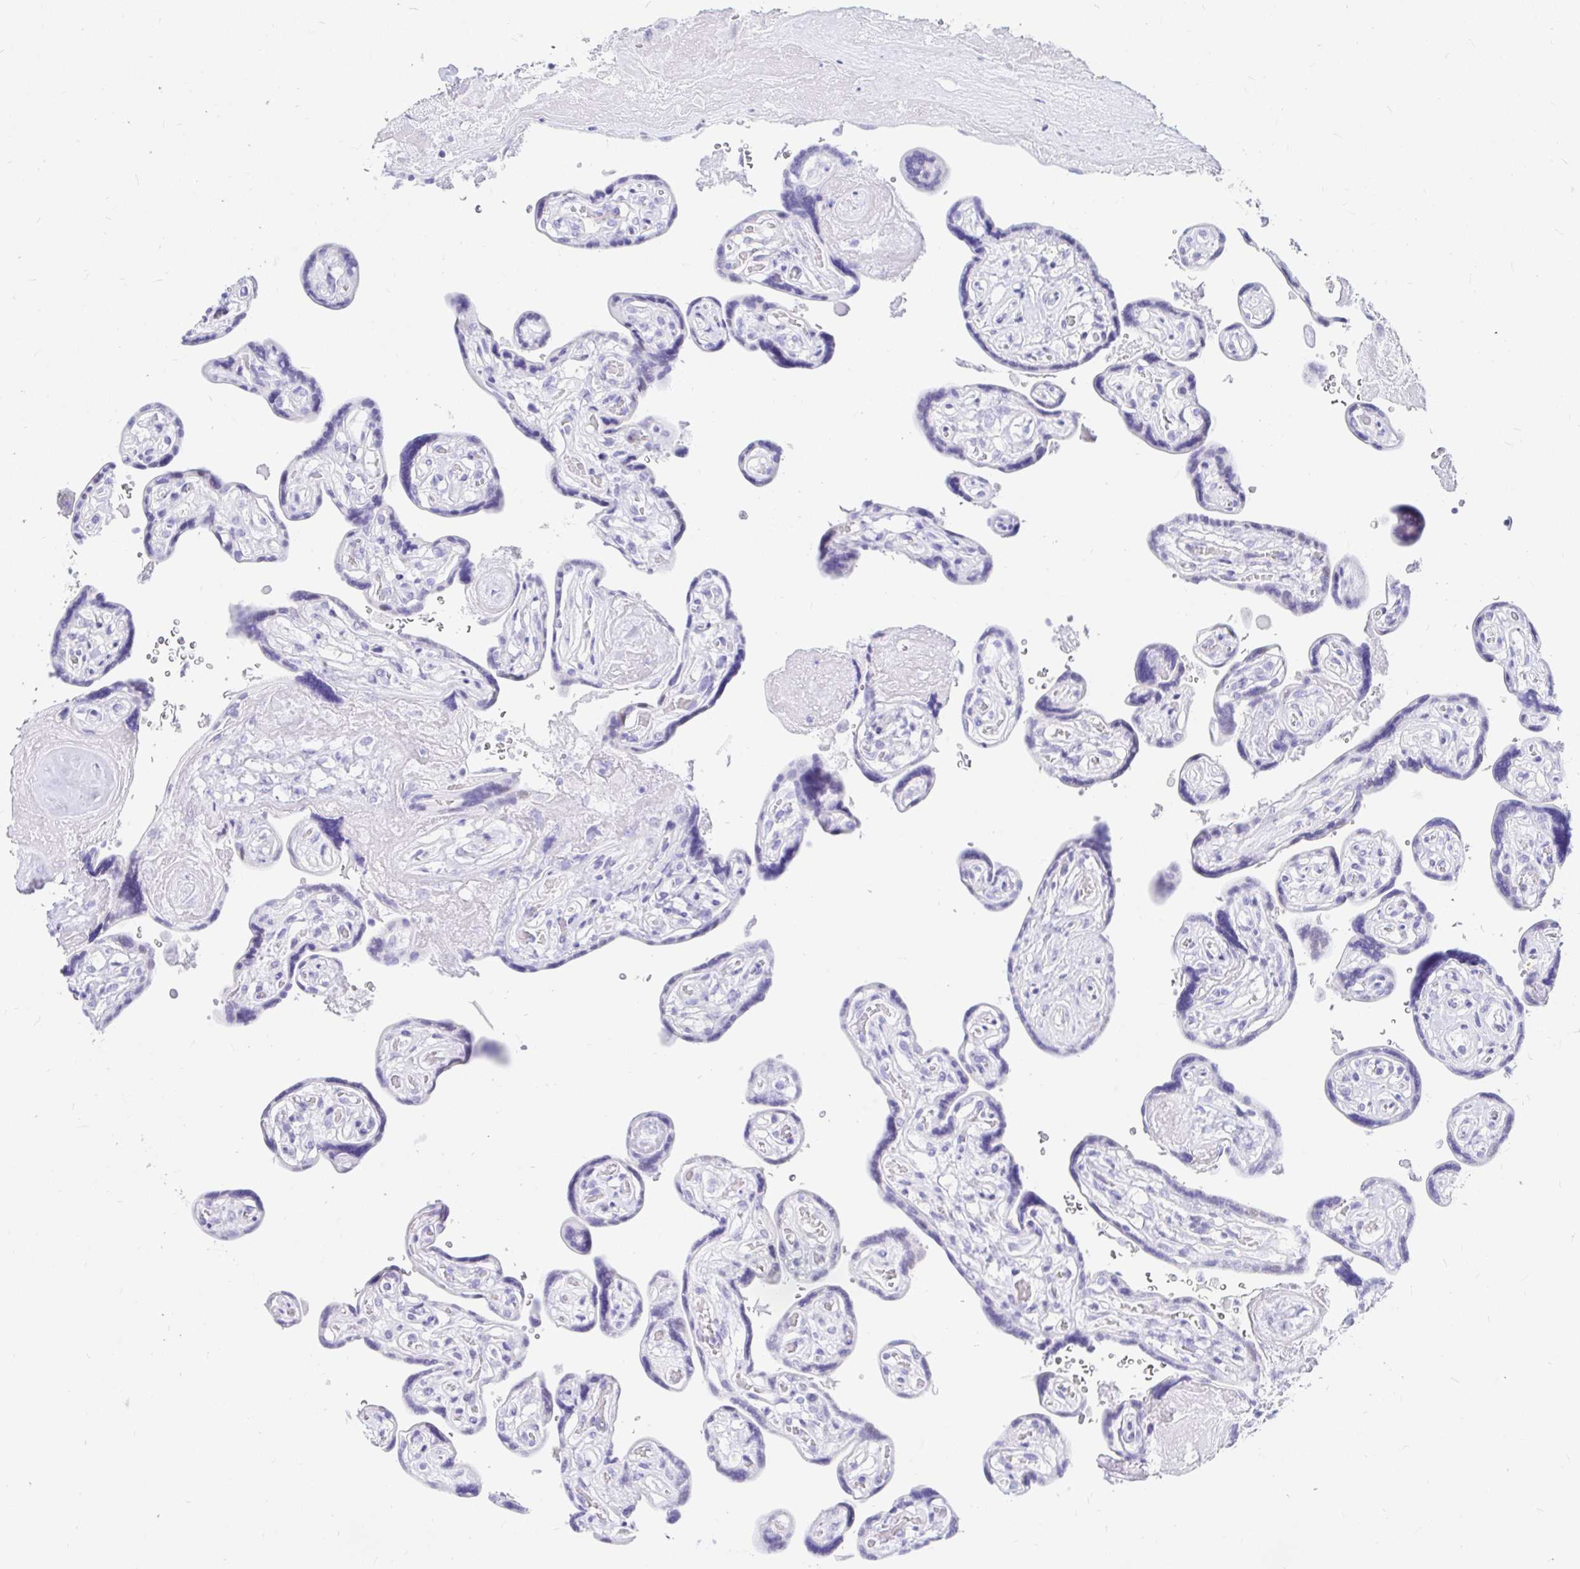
{"staining": {"intensity": "negative", "quantity": "none", "location": "none"}, "tissue": "placenta", "cell_type": "Trophoblastic cells", "image_type": "normal", "snomed": [{"axis": "morphology", "description": "Normal tissue, NOS"}, {"axis": "topography", "description": "Placenta"}], "caption": "A photomicrograph of placenta stained for a protein reveals no brown staining in trophoblastic cells. (DAB (3,3'-diaminobenzidine) immunohistochemistry (IHC) with hematoxylin counter stain).", "gene": "PPP1R1B", "patient": {"sex": "female", "age": 32}}